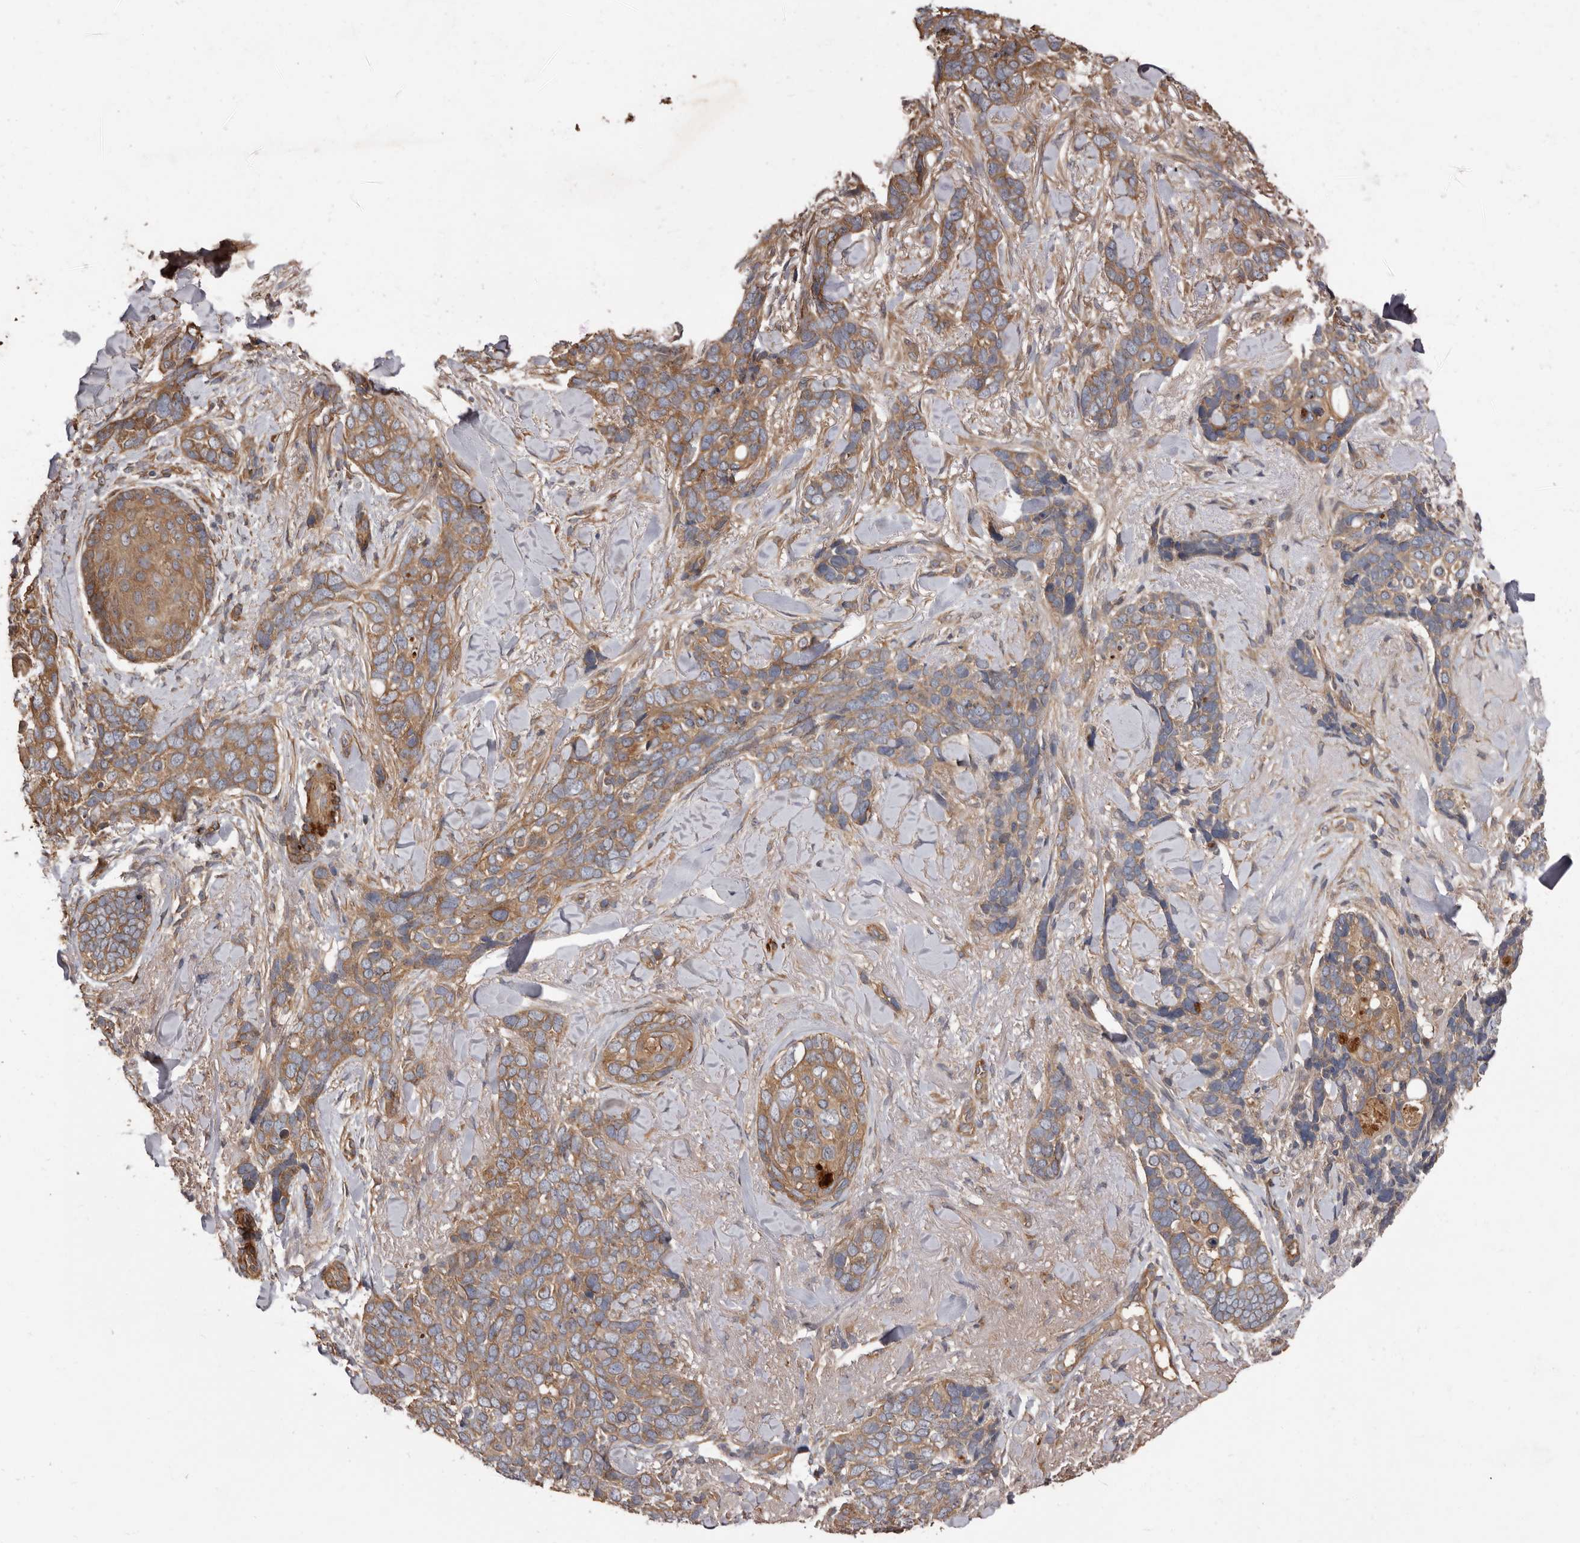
{"staining": {"intensity": "weak", "quantity": ">75%", "location": "cytoplasmic/membranous"}, "tissue": "skin cancer", "cell_type": "Tumor cells", "image_type": "cancer", "snomed": [{"axis": "morphology", "description": "Basal cell carcinoma"}, {"axis": "topography", "description": "Skin"}], "caption": "Weak cytoplasmic/membranous expression is identified in approximately >75% of tumor cells in skin cancer (basal cell carcinoma). (DAB (3,3'-diaminobenzidine) IHC with brightfield microscopy, high magnification).", "gene": "ARHGEF5", "patient": {"sex": "female", "age": 82}}